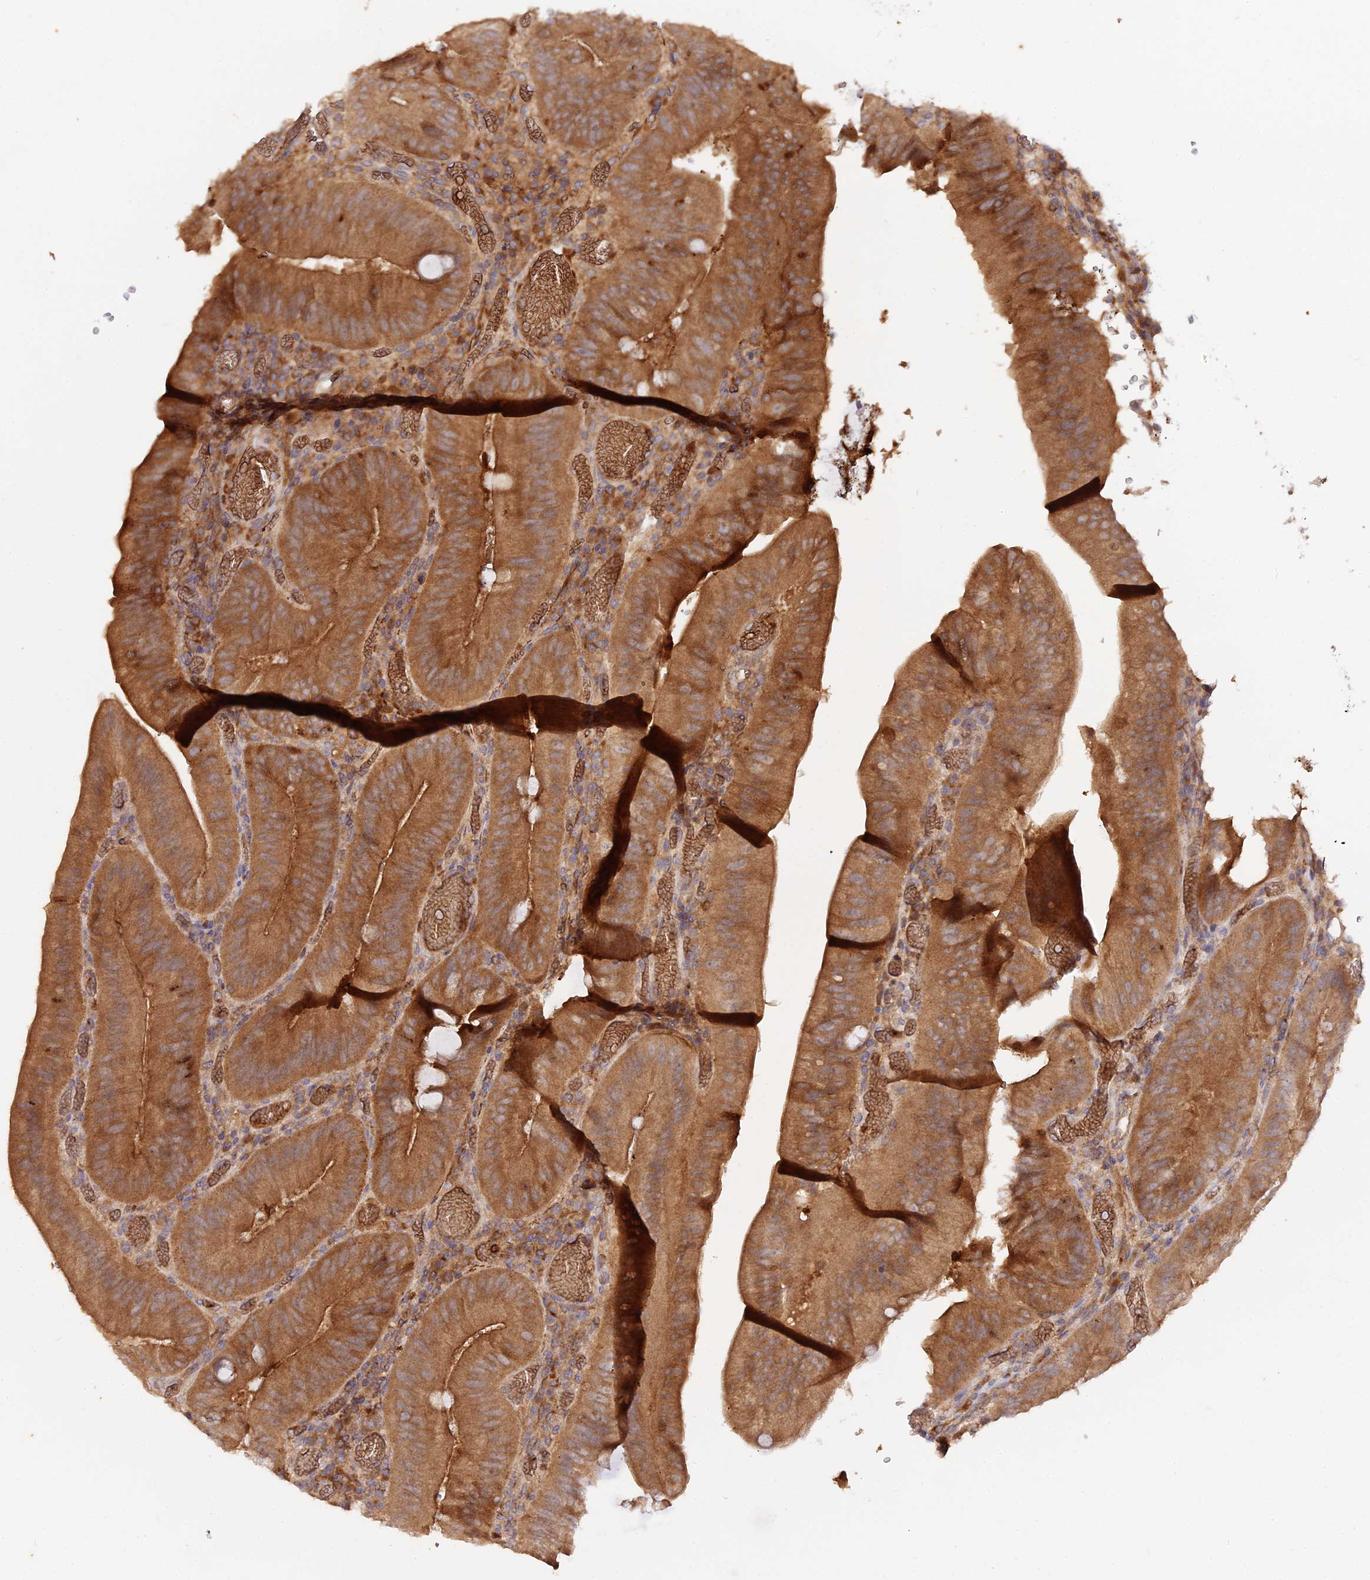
{"staining": {"intensity": "strong", "quantity": ">75%", "location": "cytoplasmic/membranous"}, "tissue": "colorectal cancer", "cell_type": "Tumor cells", "image_type": "cancer", "snomed": [{"axis": "morphology", "description": "Adenocarcinoma, NOS"}, {"axis": "topography", "description": "Colon"}], "caption": "Colorectal adenocarcinoma was stained to show a protein in brown. There is high levels of strong cytoplasmic/membranous staining in about >75% of tumor cells.", "gene": "TRIM26", "patient": {"sex": "female", "age": 43}}